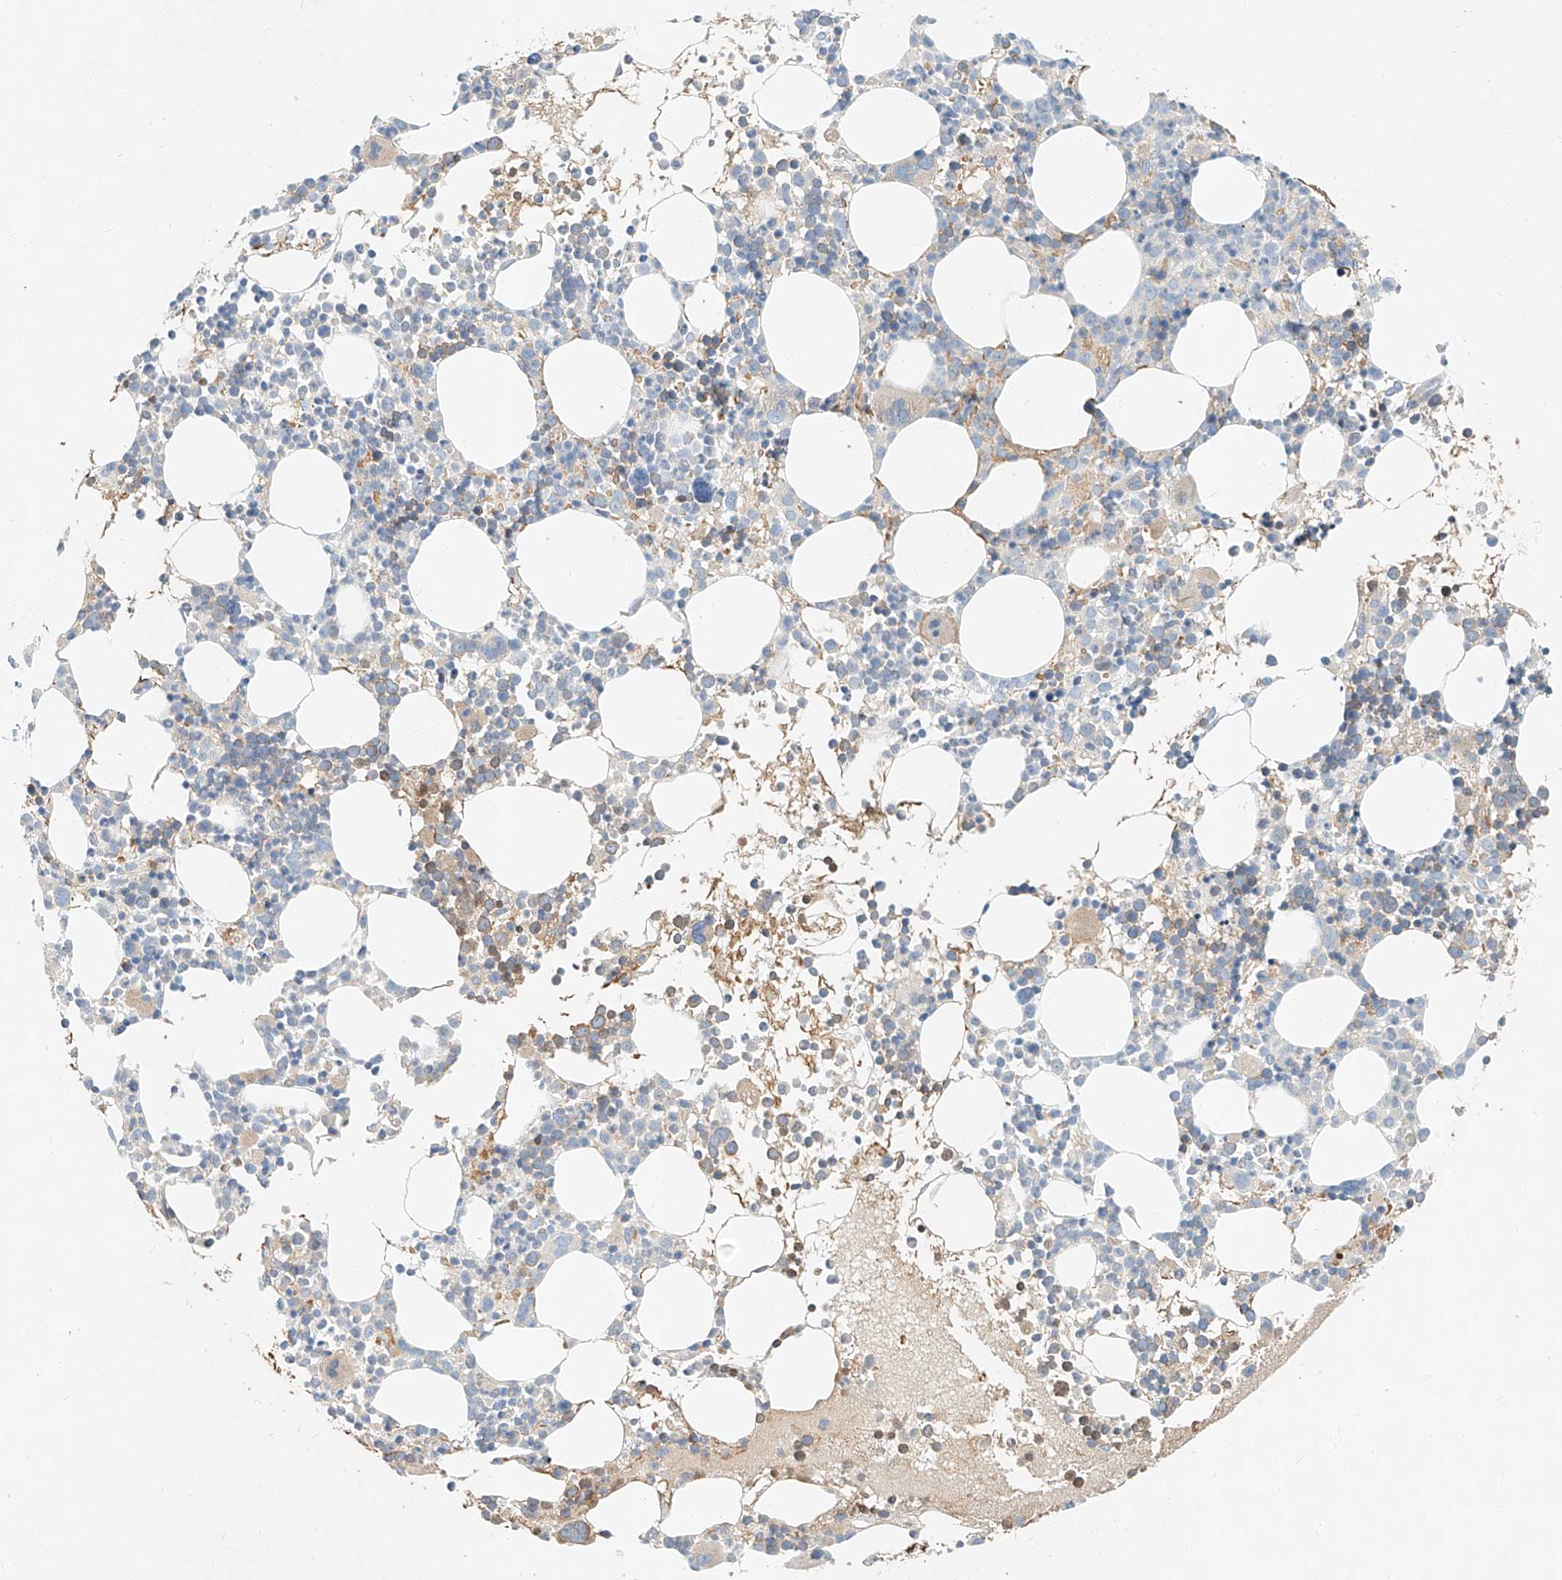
{"staining": {"intensity": "moderate", "quantity": "<25%", "location": "cytoplasmic/membranous"}, "tissue": "bone marrow", "cell_type": "Hematopoietic cells", "image_type": "normal", "snomed": [{"axis": "morphology", "description": "Normal tissue, NOS"}, {"axis": "topography", "description": "Bone marrow"}], "caption": "Bone marrow stained for a protein (brown) shows moderate cytoplasmic/membranous positive expression in about <25% of hematopoietic cells.", "gene": "SYTL3", "patient": {"sex": "female", "age": 62}}